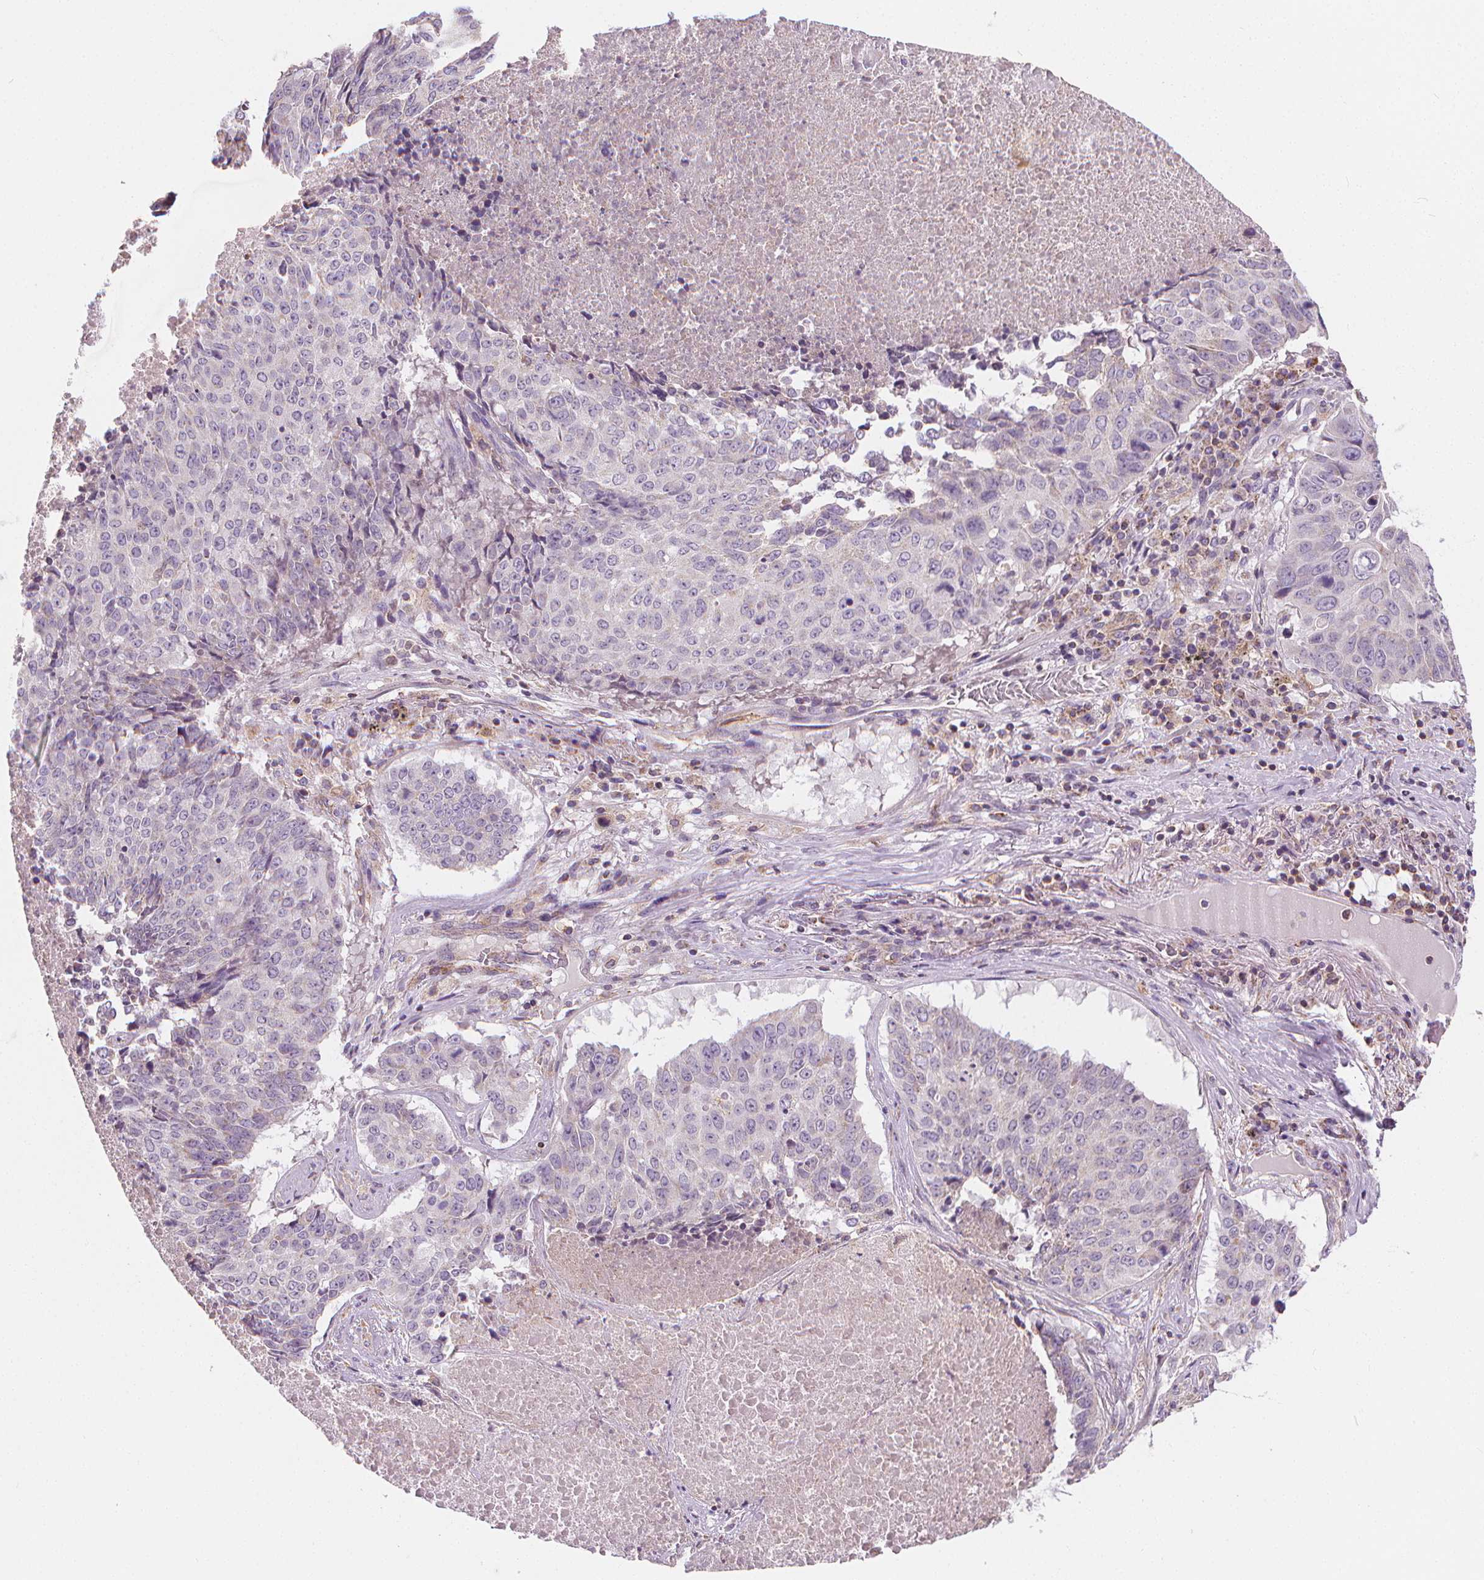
{"staining": {"intensity": "negative", "quantity": "none", "location": "none"}, "tissue": "lung cancer", "cell_type": "Tumor cells", "image_type": "cancer", "snomed": [{"axis": "morphology", "description": "Normal tissue, NOS"}, {"axis": "morphology", "description": "Squamous cell carcinoma, NOS"}, {"axis": "topography", "description": "Bronchus"}, {"axis": "topography", "description": "Lung"}], "caption": "Immunohistochemistry of lung squamous cell carcinoma demonstrates no staining in tumor cells.", "gene": "RAB20", "patient": {"sex": "male", "age": 64}}